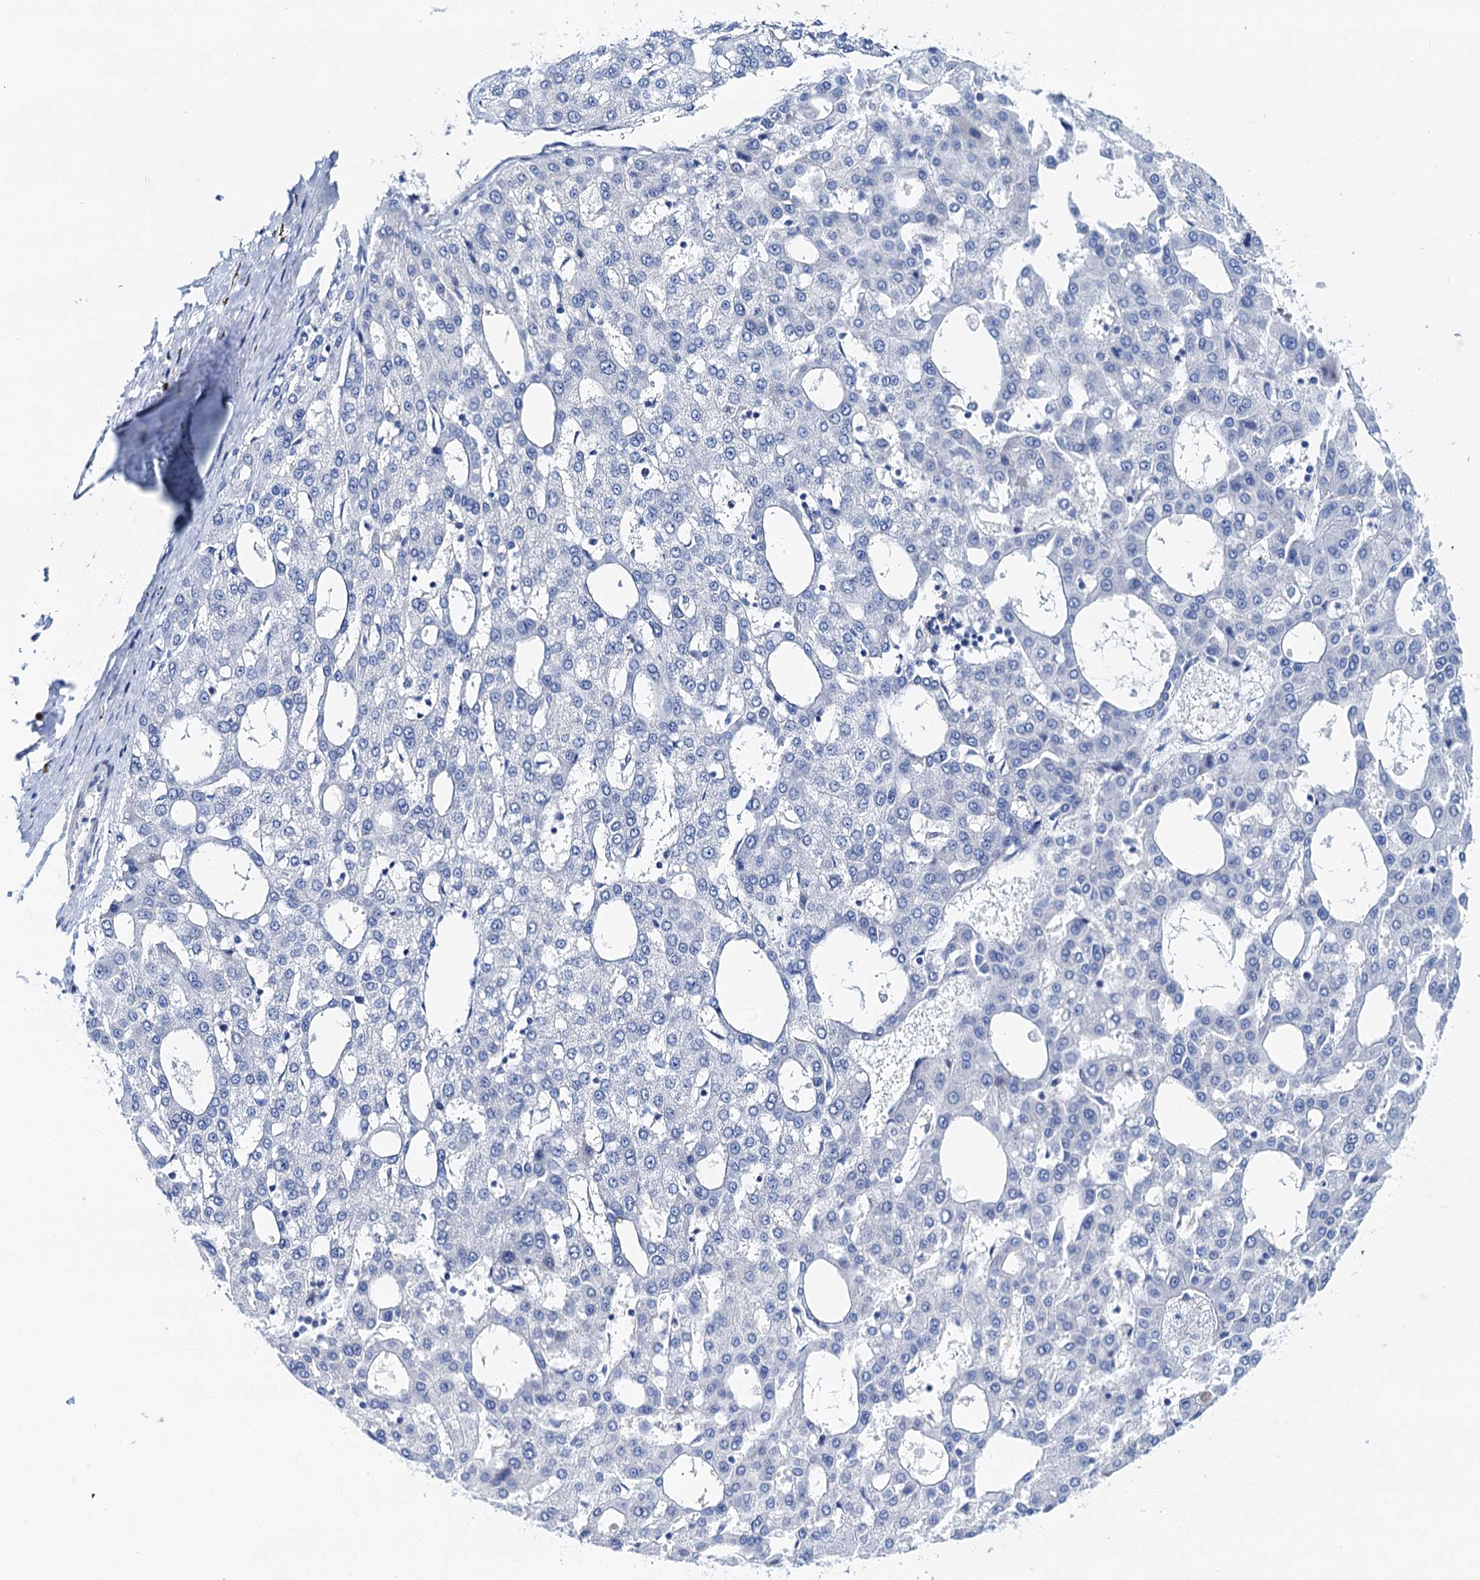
{"staining": {"intensity": "negative", "quantity": "none", "location": "none"}, "tissue": "liver cancer", "cell_type": "Tumor cells", "image_type": "cancer", "snomed": [{"axis": "morphology", "description": "Carcinoma, Hepatocellular, NOS"}, {"axis": "topography", "description": "Liver"}], "caption": "A high-resolution image shows IHC staining of liver cancer, which exhibits no significant expression in tumor cells.", "gene": "NLRP10", "patient": {"sex": "male", "age": 47}}